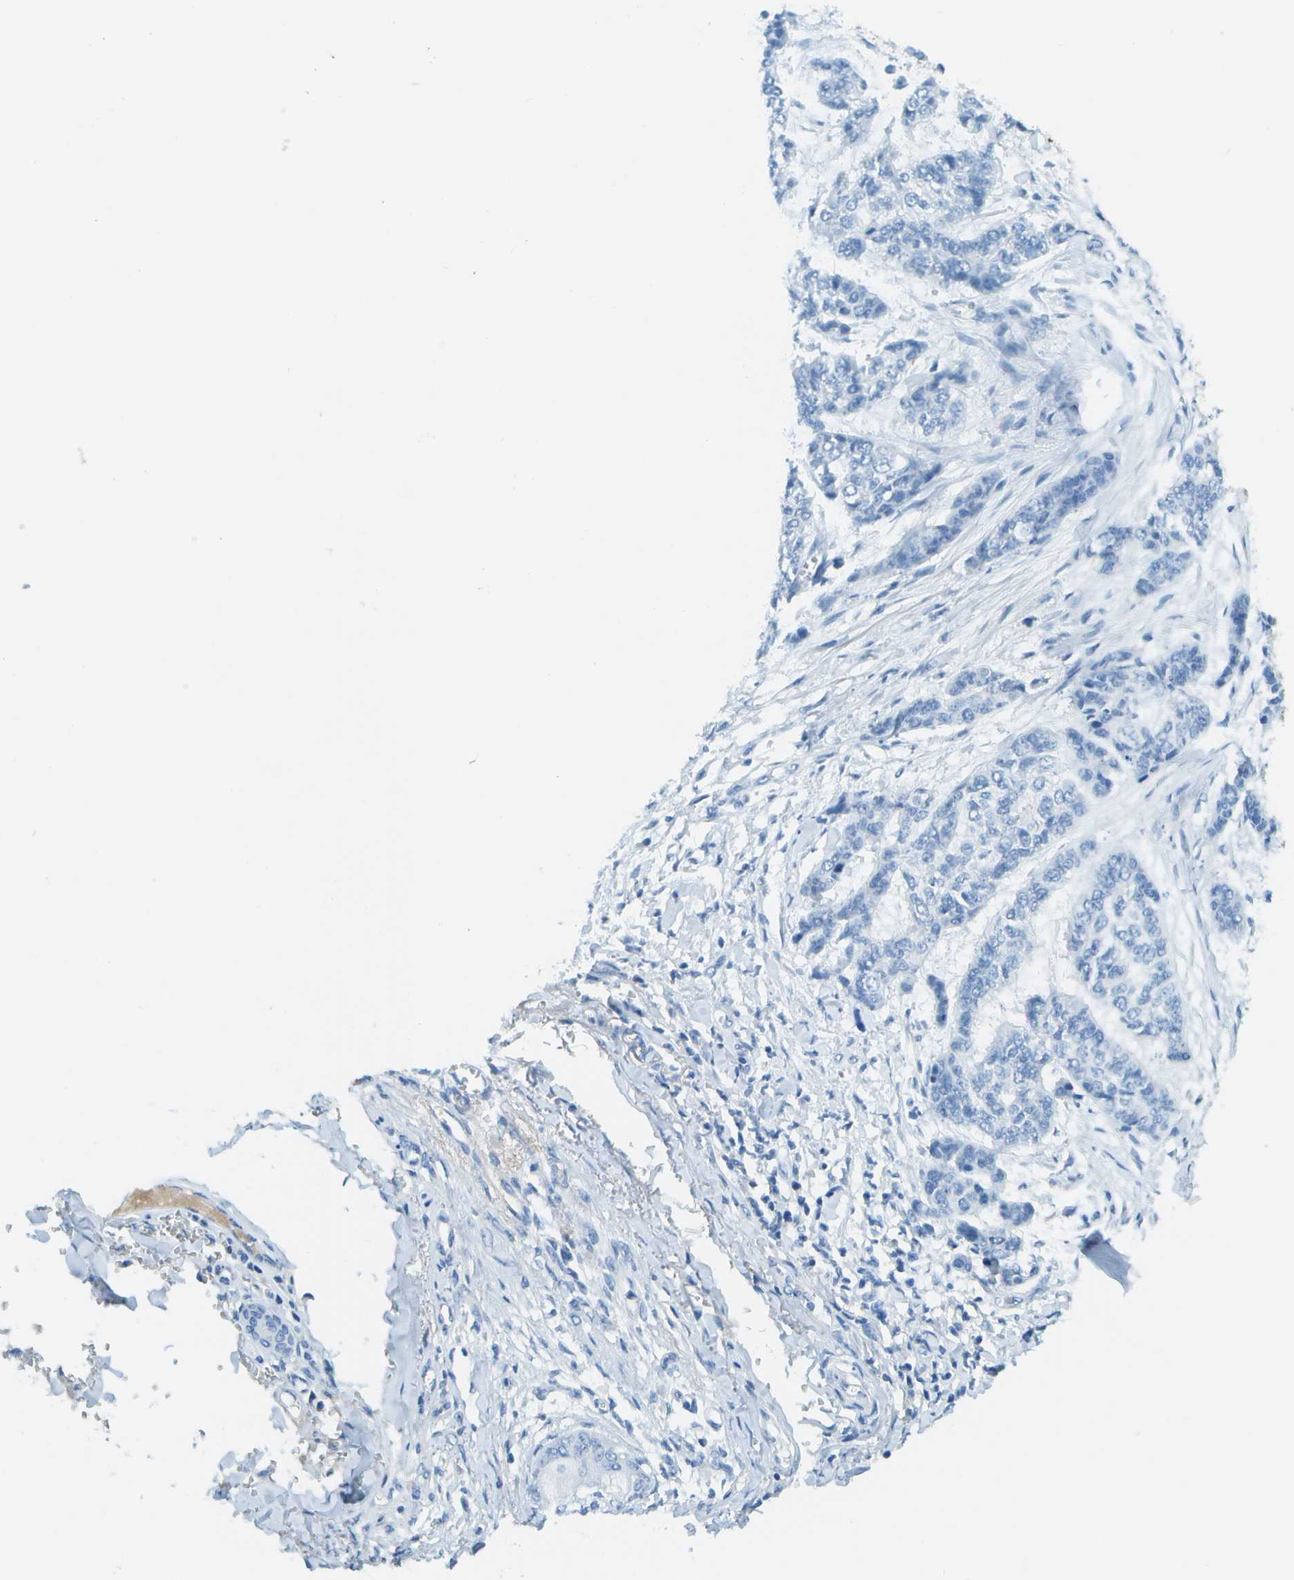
{"staining": {"intensity": "negative", "quantity": "none", "location": "none"}, "tissue": "skin cancer", "cell_type": "Tumor cells", "image_type": "cancer", "snomed": [{"axis": "morphology", "description": "Basal cell carcinoma"}, {"axis": "topography", "description": "Skin"}], "caption": "Immunohistochemistry (IHC) of skin cancer (basal cell carcinoma) displays no positivity in tumor cells.", "gene": "C1S", "patient": {"sex": "female", "age": 64}}